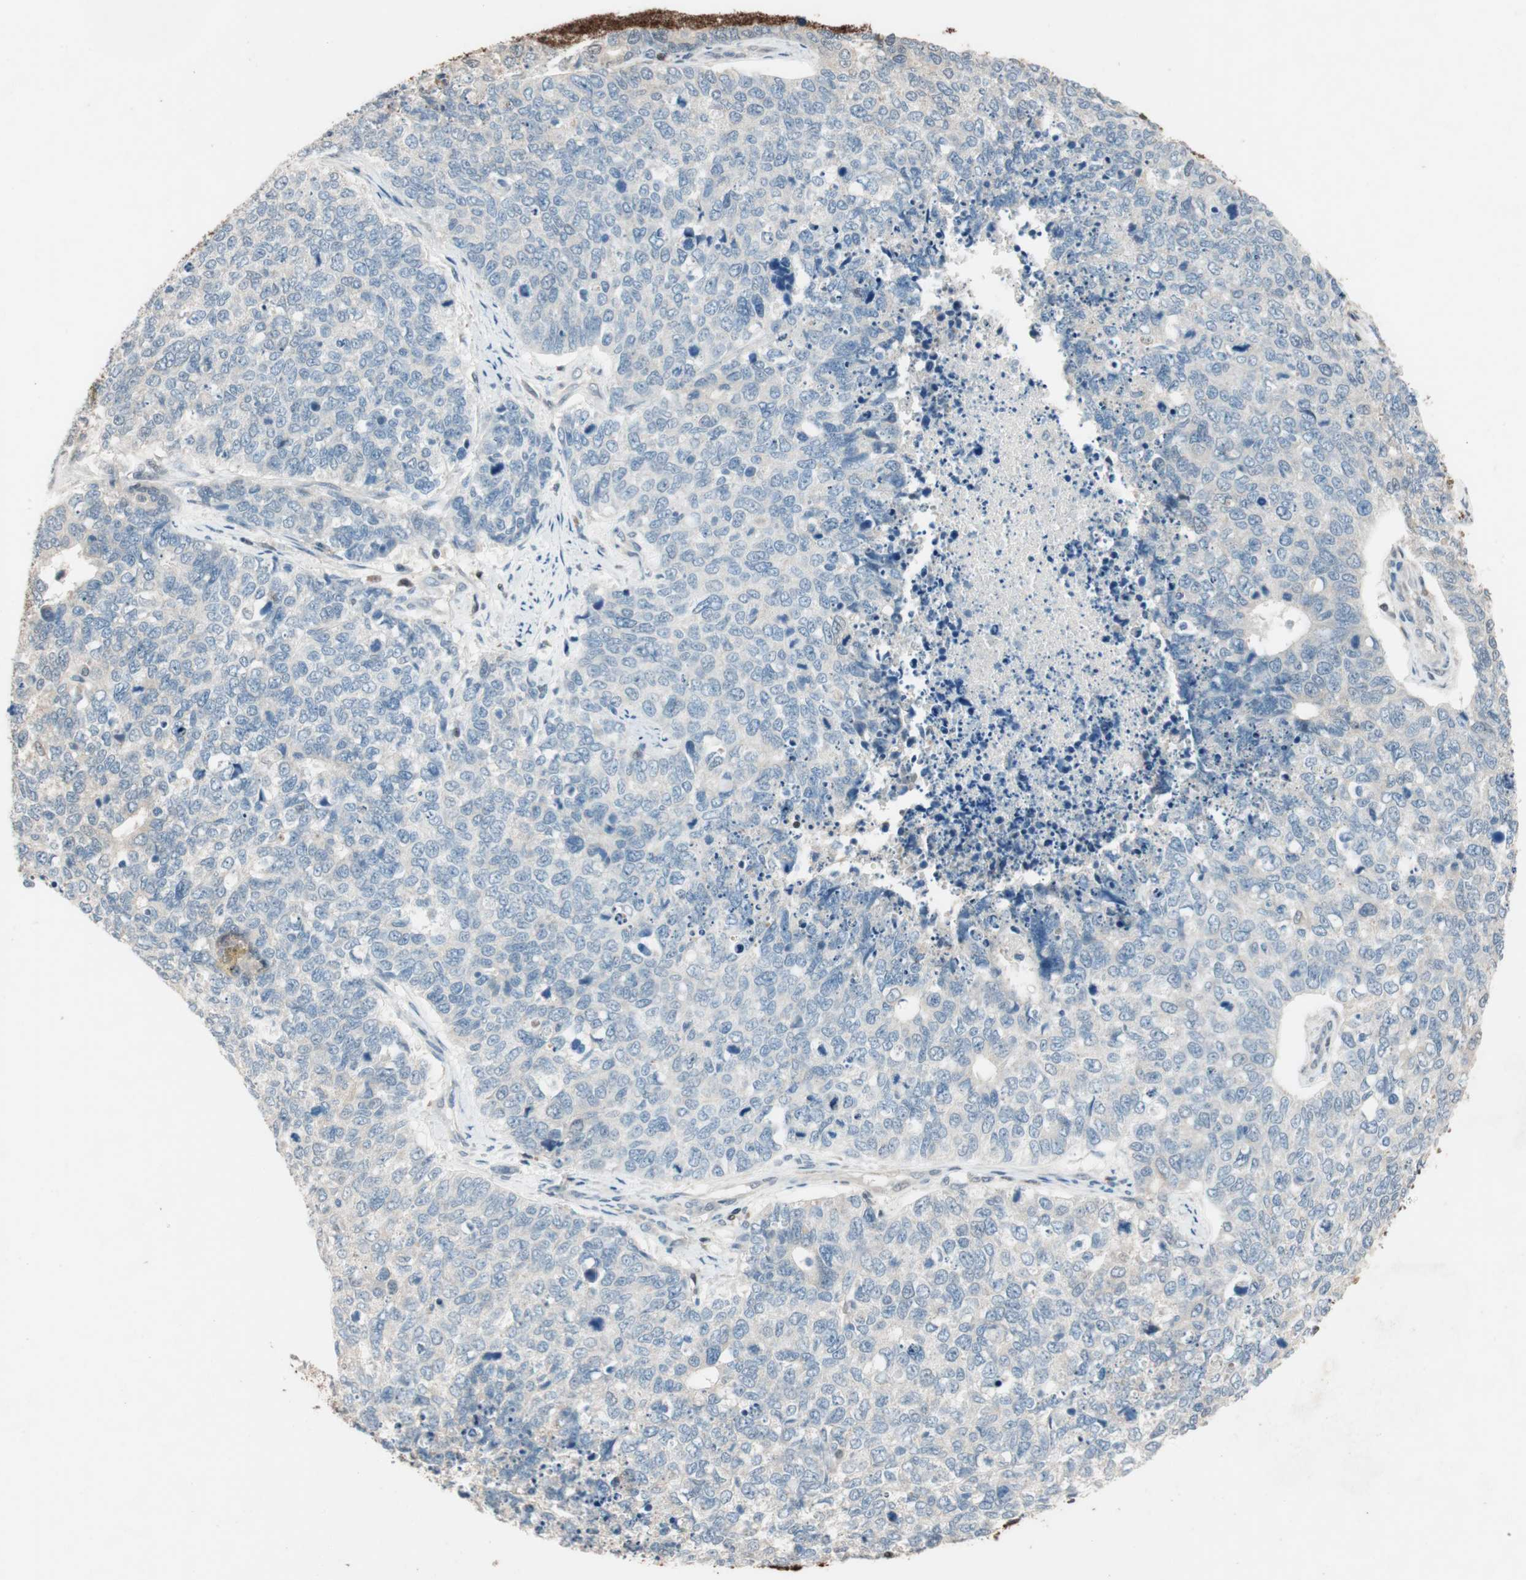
{"staining": {"intensity": "negative", "quantity": "none", "location": "none"}, "tissue": "cervical cancer", "cell_type": "Tumor cells", "image_type": "cancer", "snomed": [{"axis": "morphology", "description": "Squamous cell carcinoma, NOS"}, {"axis": "topography", "description": "Cervix"}], "caption": "A micrograph of cervical squamous cell carcinoma stained for a protein displays no brown staining in tumor cells.", "gene": "SERPINB5", "patient": {"sex": "female", "age": 63}}